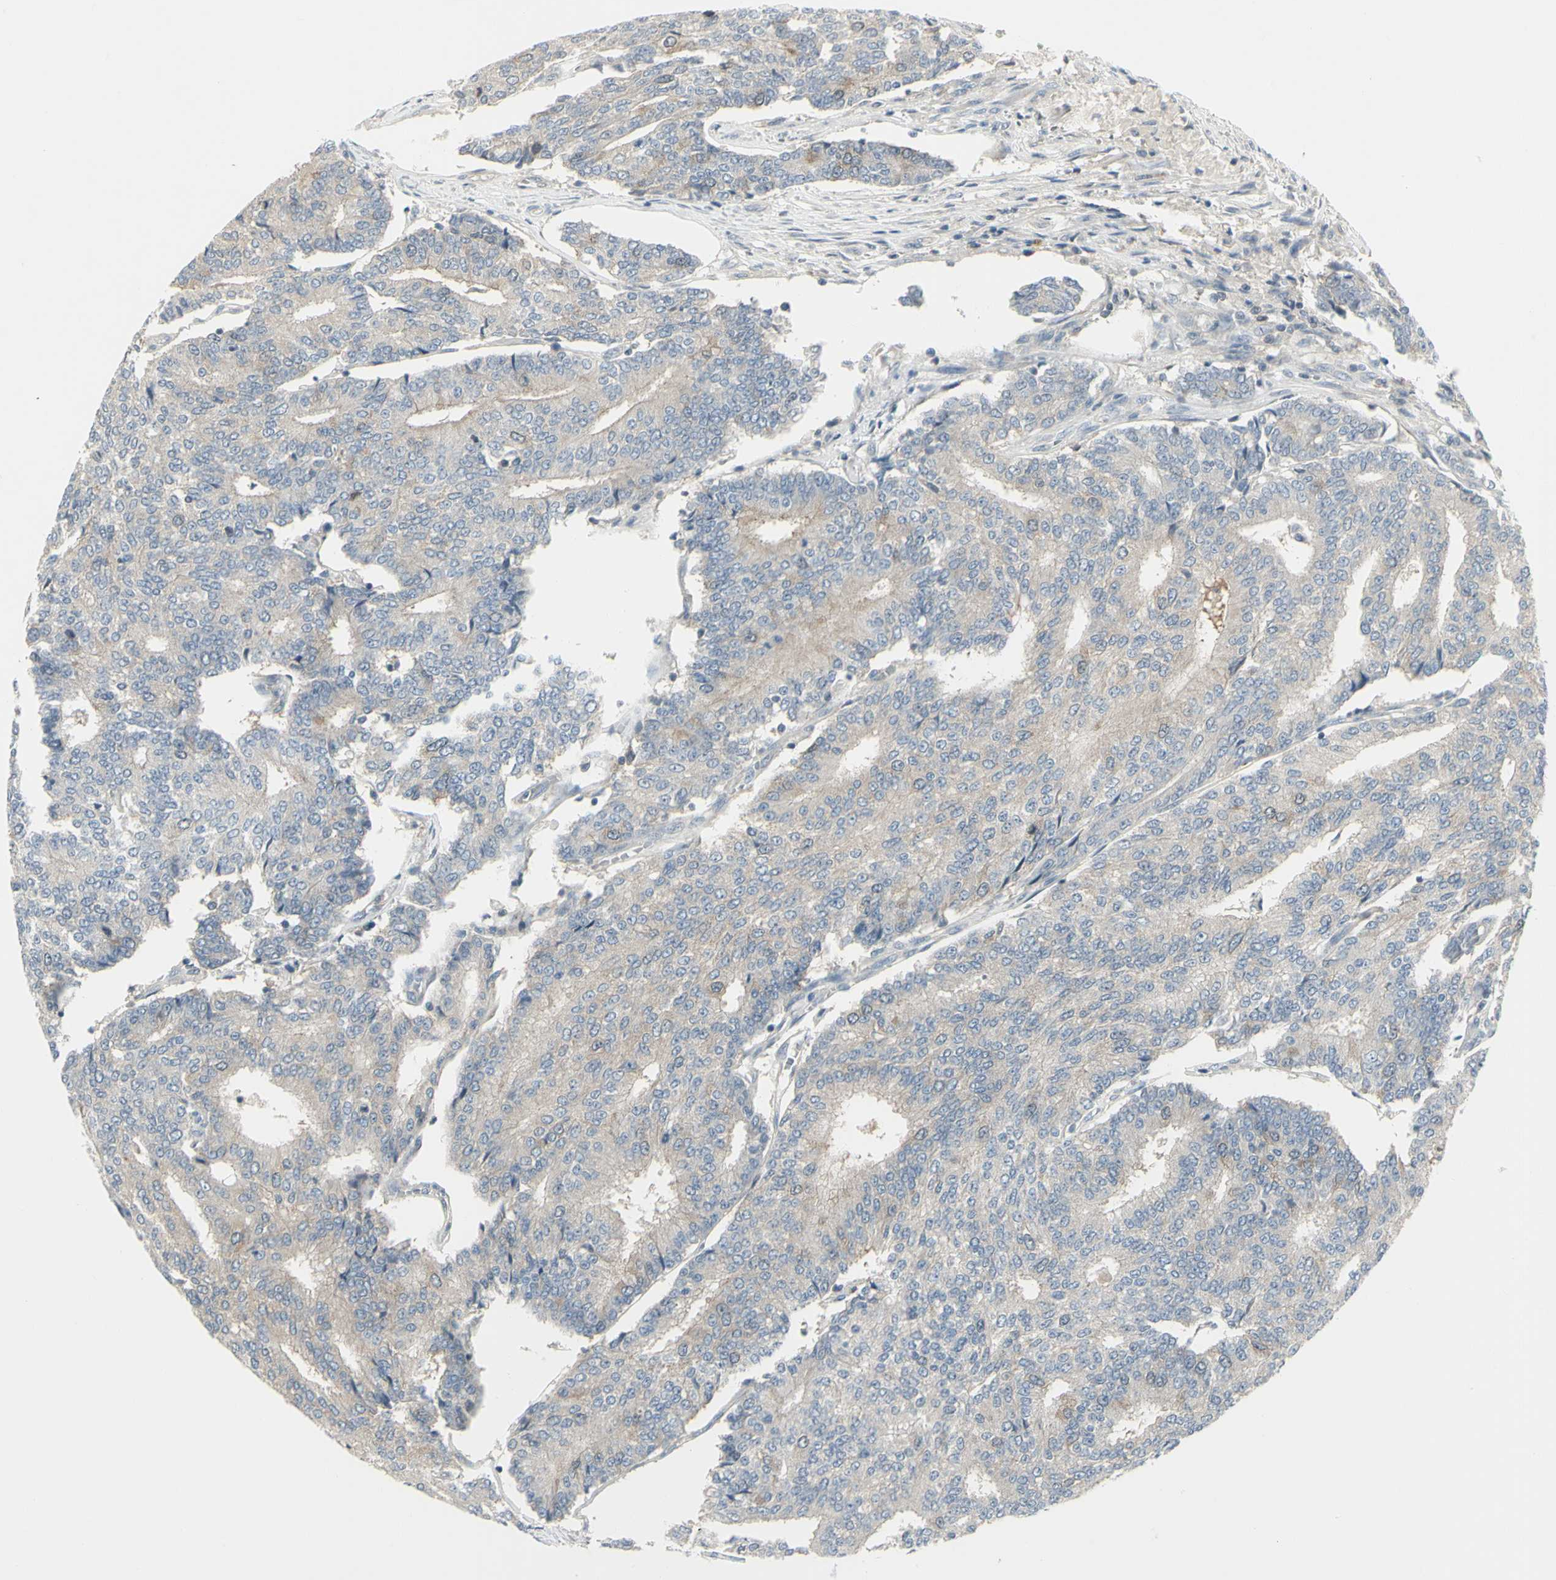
{"staining": {"intensity": "weak", "quantity": ">75%", "location": "cytoplasmic/membranous"}, "tissue": "prostate cancer", "cell_type": "Tumor cells", "image_type": "cancer", "snomed": [{"axis": "morphology", "description": "Adenocarcinoma, High grade"}, {"axis": "topography", "description": "Prostate"}], "caption": "Human prostate high-grade adenocarcinoma stained with a brown dye shows weak cytoplasmic/membranous positive staining in approximately >75% of tumor cells.", "gene": "CCNB2", "patient": {"sex": "male", "age": 55}}